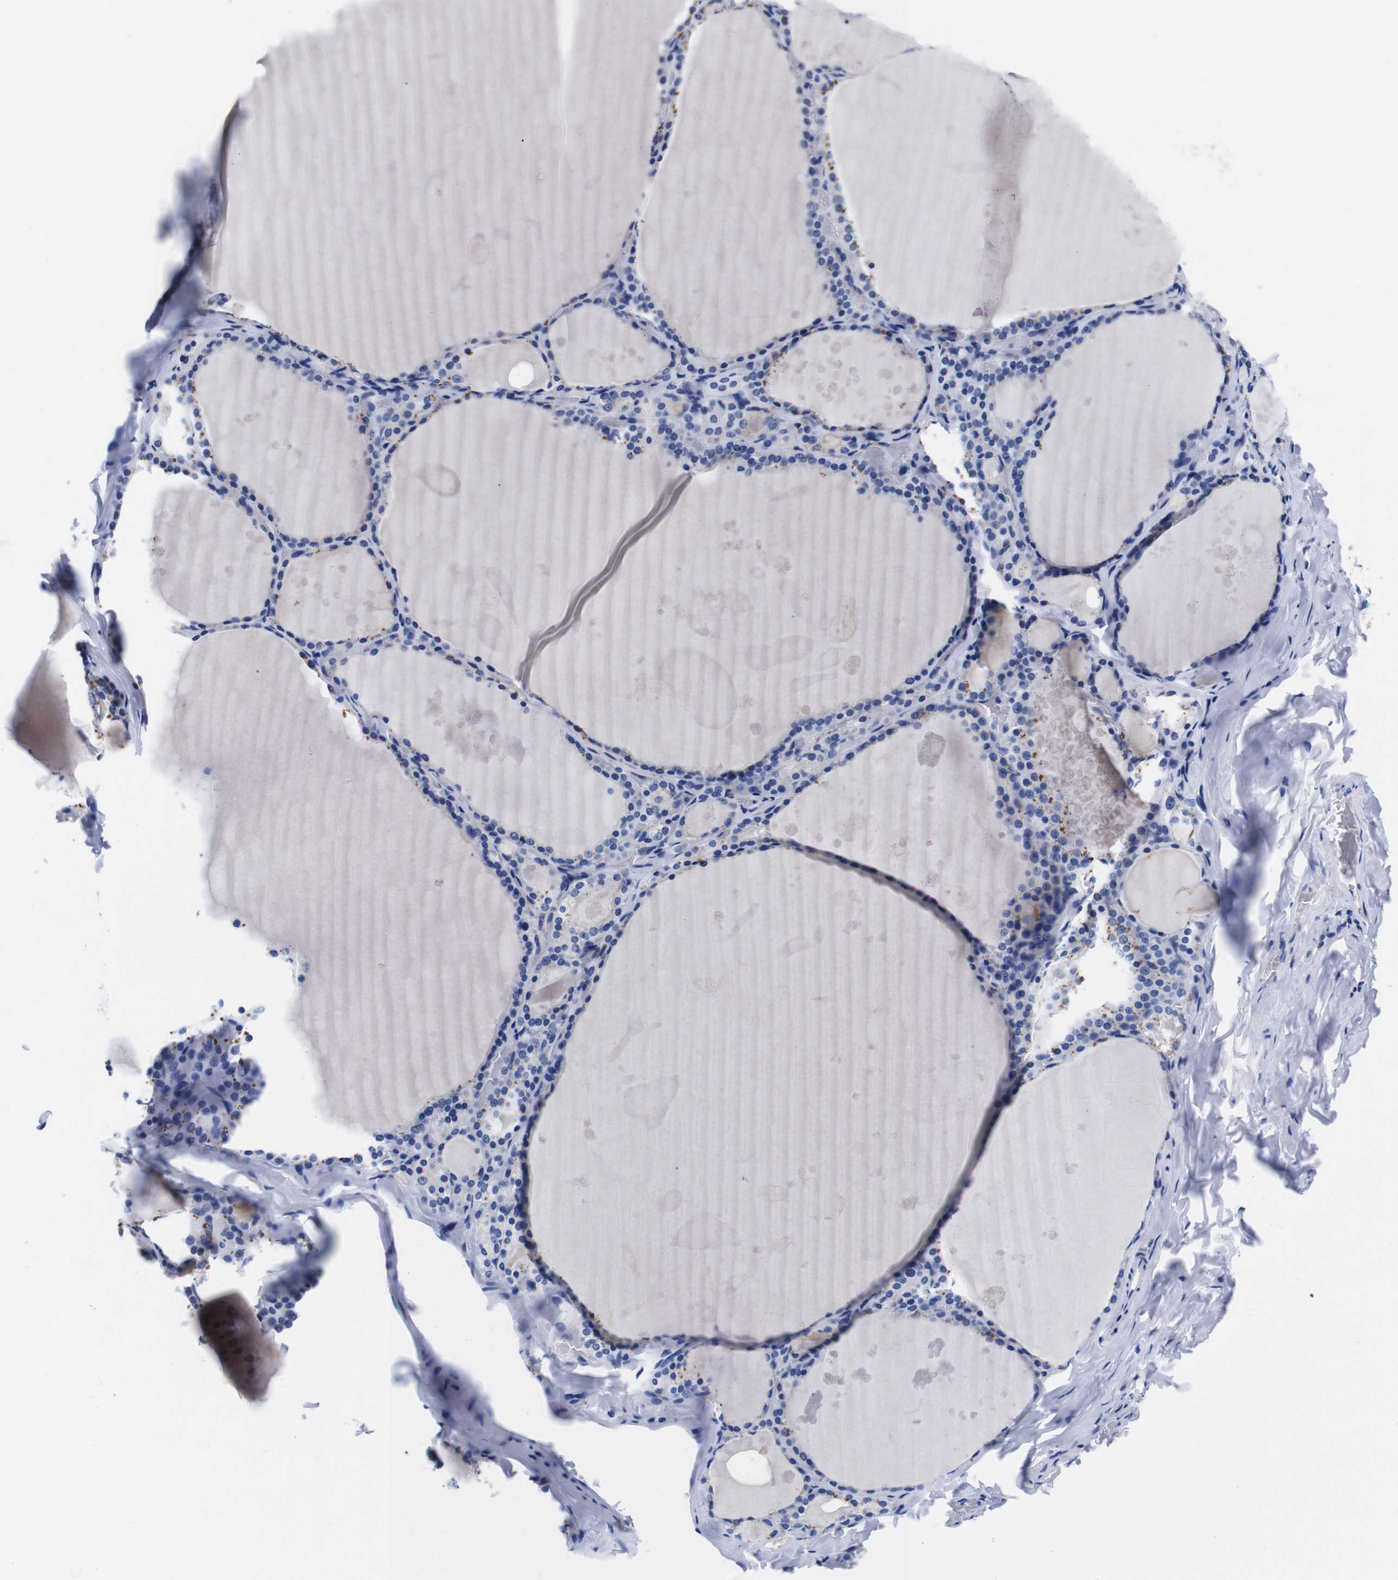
{"staining": {"intensity": "negative", "quantity": "none", "location": "none"}, "tissue": "thyroid gland", "cell_type": "Glandular cells", "image_type": "normal", "snomed": [{"axis": "morphology", "description": "Normal tissue, NOS"}, {"axis": "topography", "description": "Thyroid gland"}], "caption": "Micrograph shows no protein staining in glandular cells of benign thyroid gland.", "gene": "ENSG00000248993", "patient": {"sex": "male", "age": 56}}